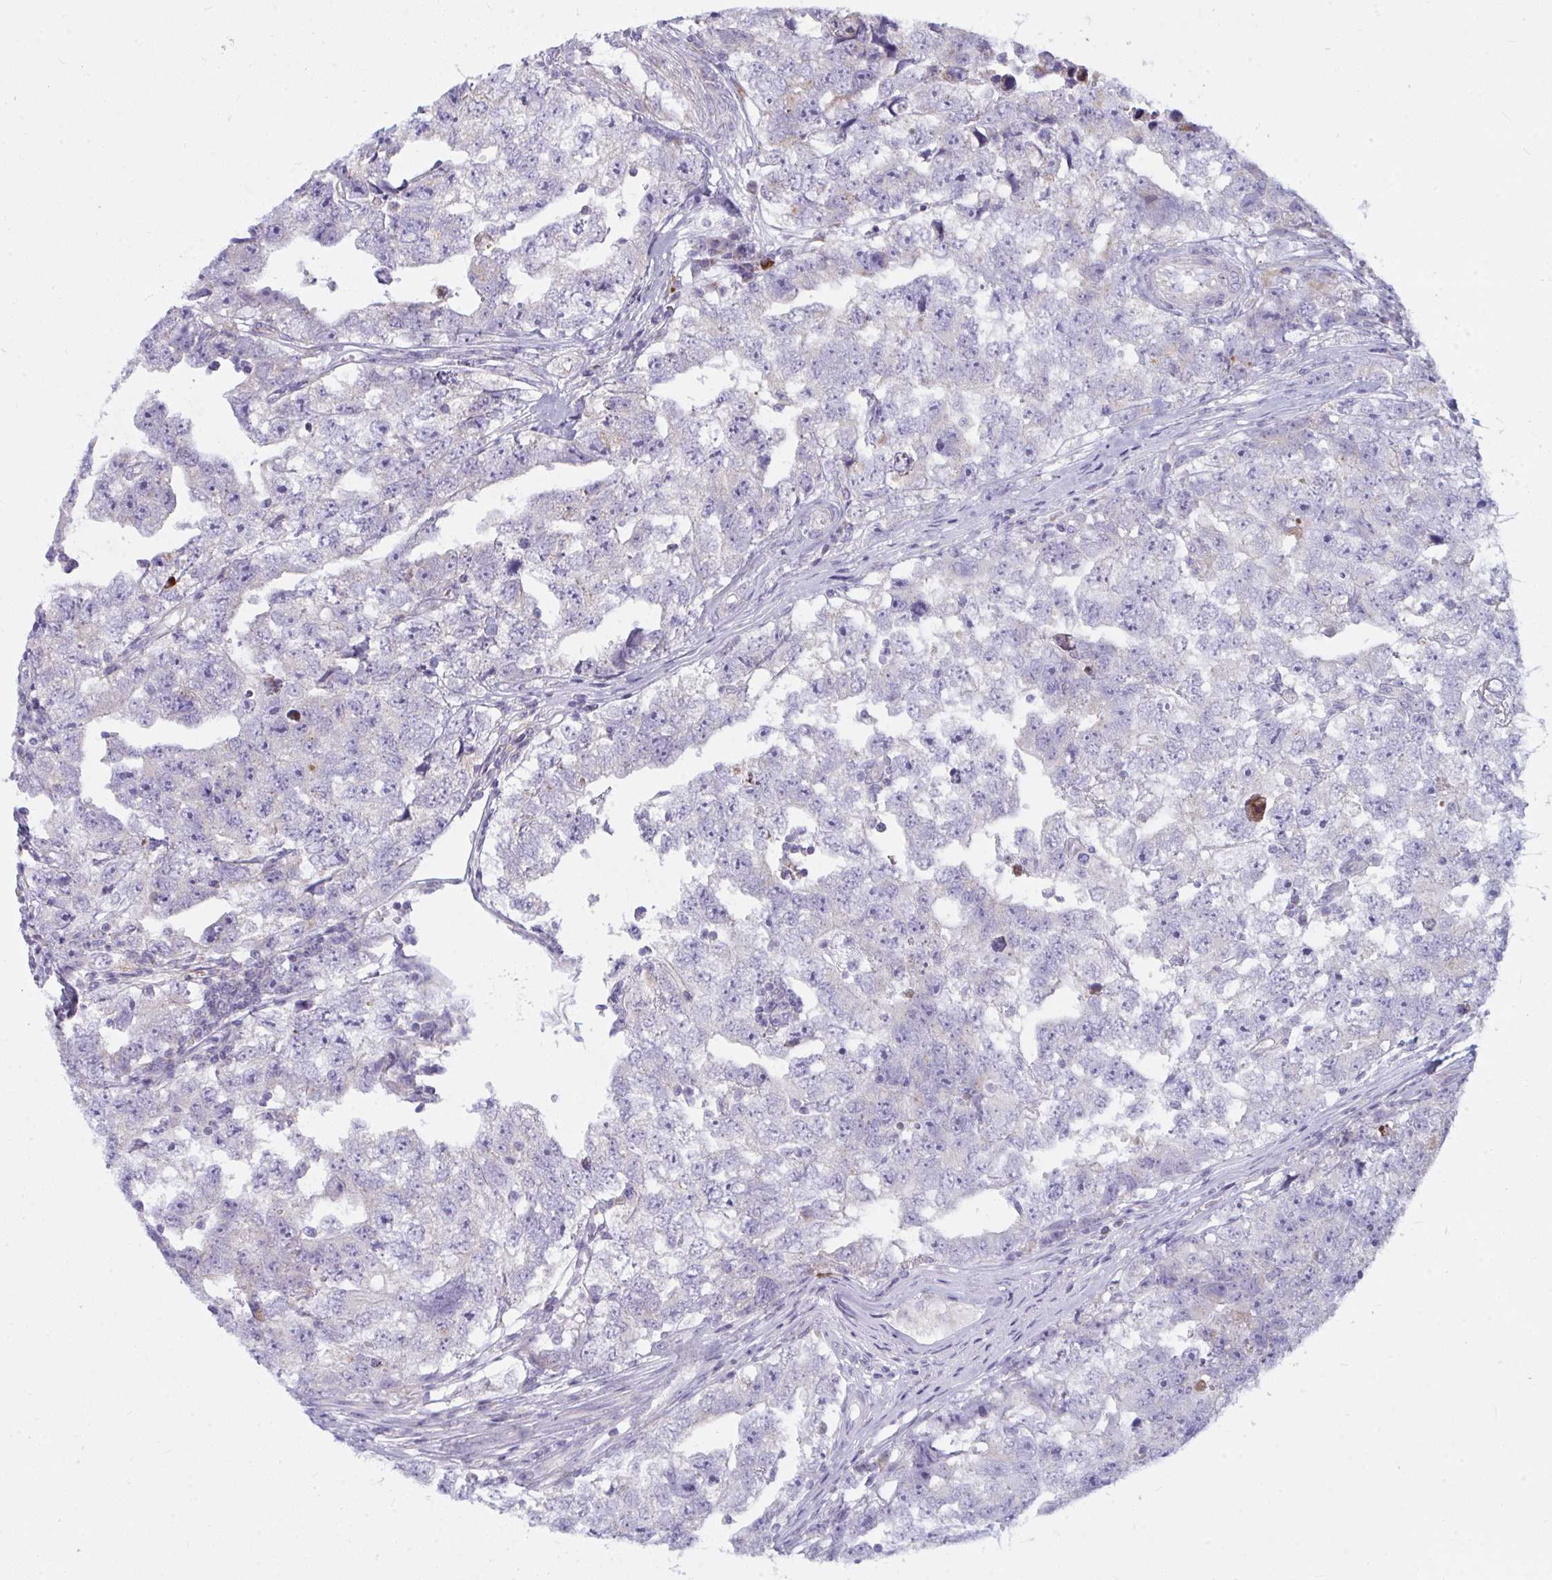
{"staining": {"intensity": "negative", "quantity": "none", "location": "none"}, "tissue": "testis cancer", "cell_type": "Tumor cells", "image_type": "cancer", "snomed": [{"axis": "morphology", "description": "Carcinoma, Embryonal, NOS"}, {"axis": "topography", "description": "Testis"}], "caption": "Tumor cells show no significant protein staining in testis cancer (embryonal carcinoma).", "gene": "ATG9A", "patient": {"sex": "male", "age": 22}}